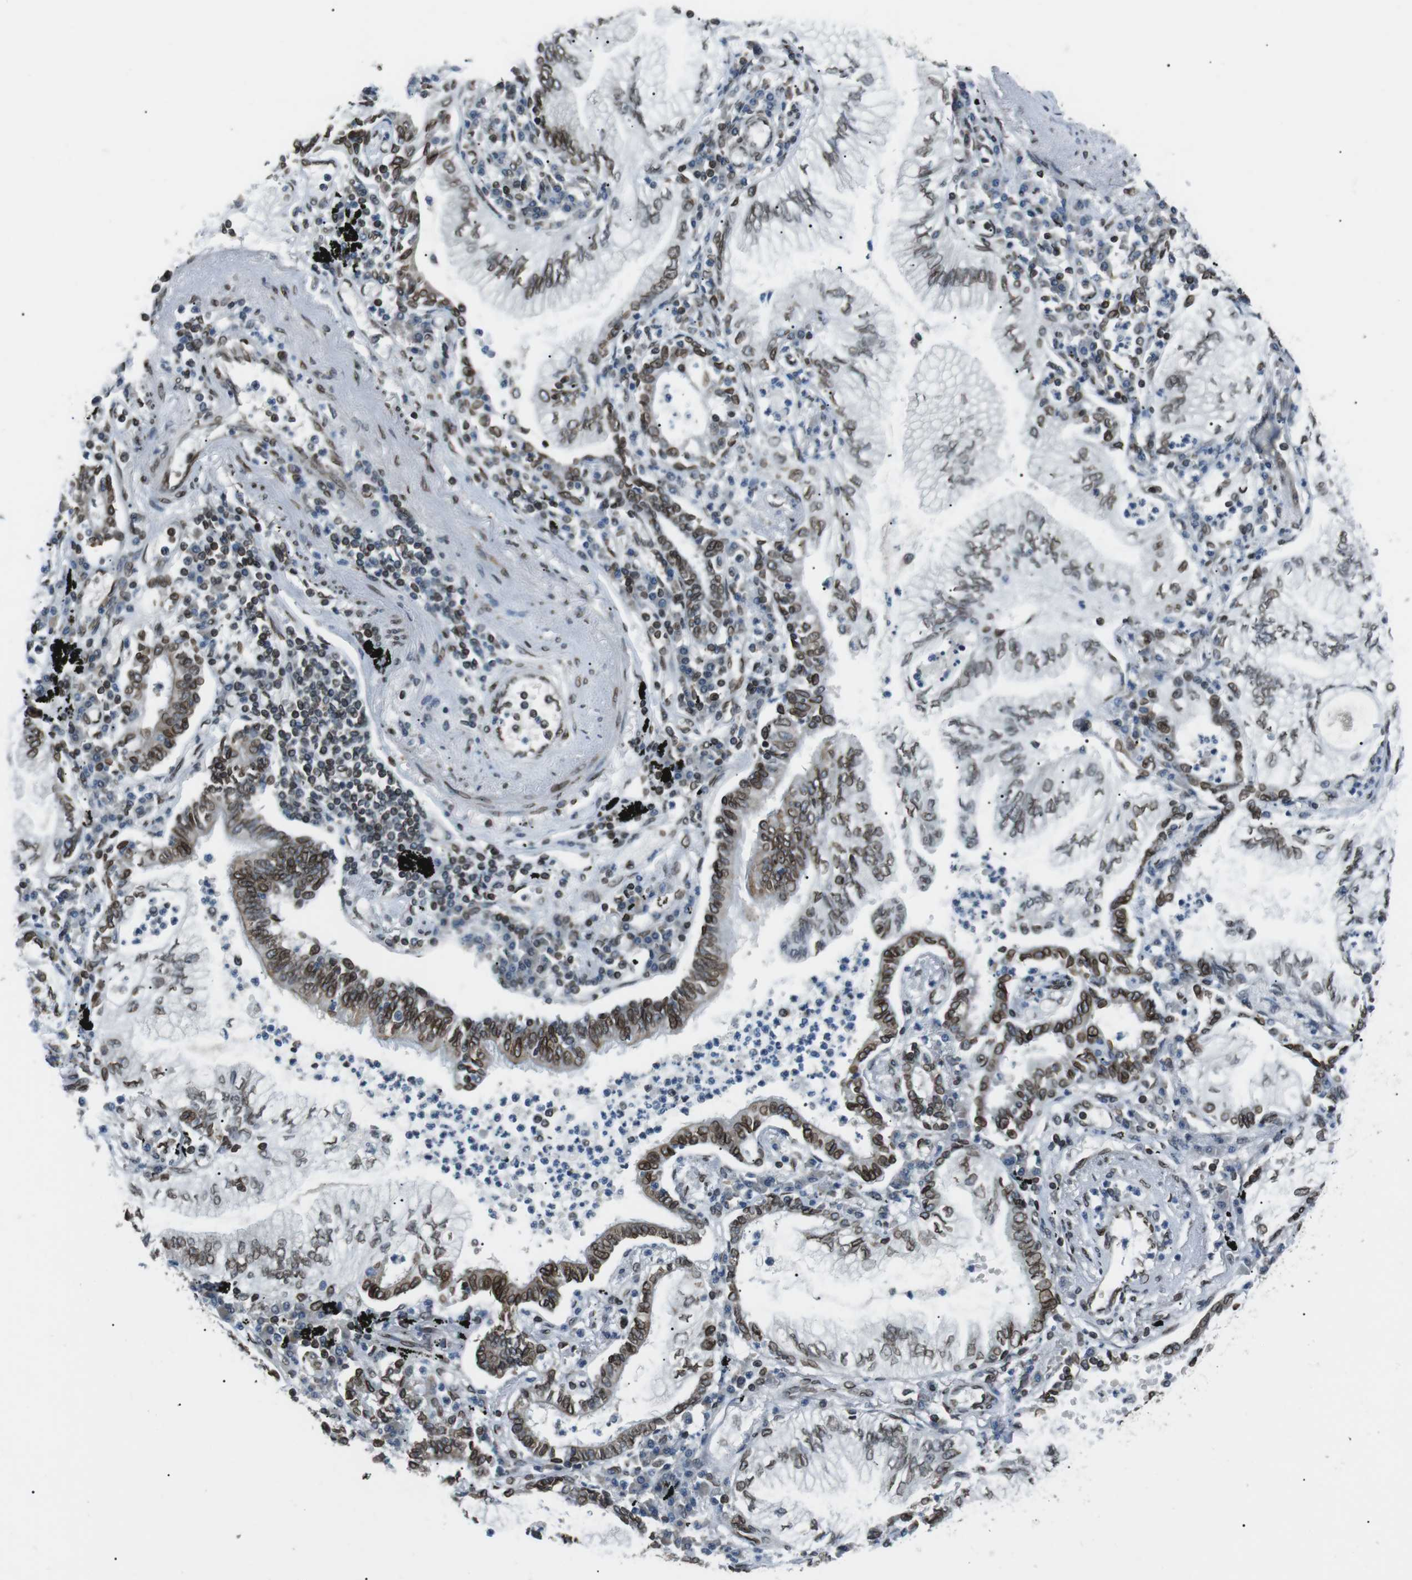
{"staining": {"intensity": "moderate", "quantity": ">75%", "location": "cytoplasmic/membranous,nuclear"}, "tissue": "lung cancer", "cell_type": "Tumor cells", "image_type": "cancer", "snomed": [{"axis": "morphology", "description": "Normal tissue, NOS"}, {"axis": "morphology", "description": "Adenocarcinoma, NOS"}, {"axis": "topography", "description": "Bronchus"}, {"axis": "topography", "description": "Lung"}], "caption": "Protein expression analysis of human lung cancer reveals moderate cytoplasmic/membranous and nuclear expression in about >75% of tumor cells.", "gene": "TMX4", "patient": {"sex": "female", "age": 70}}